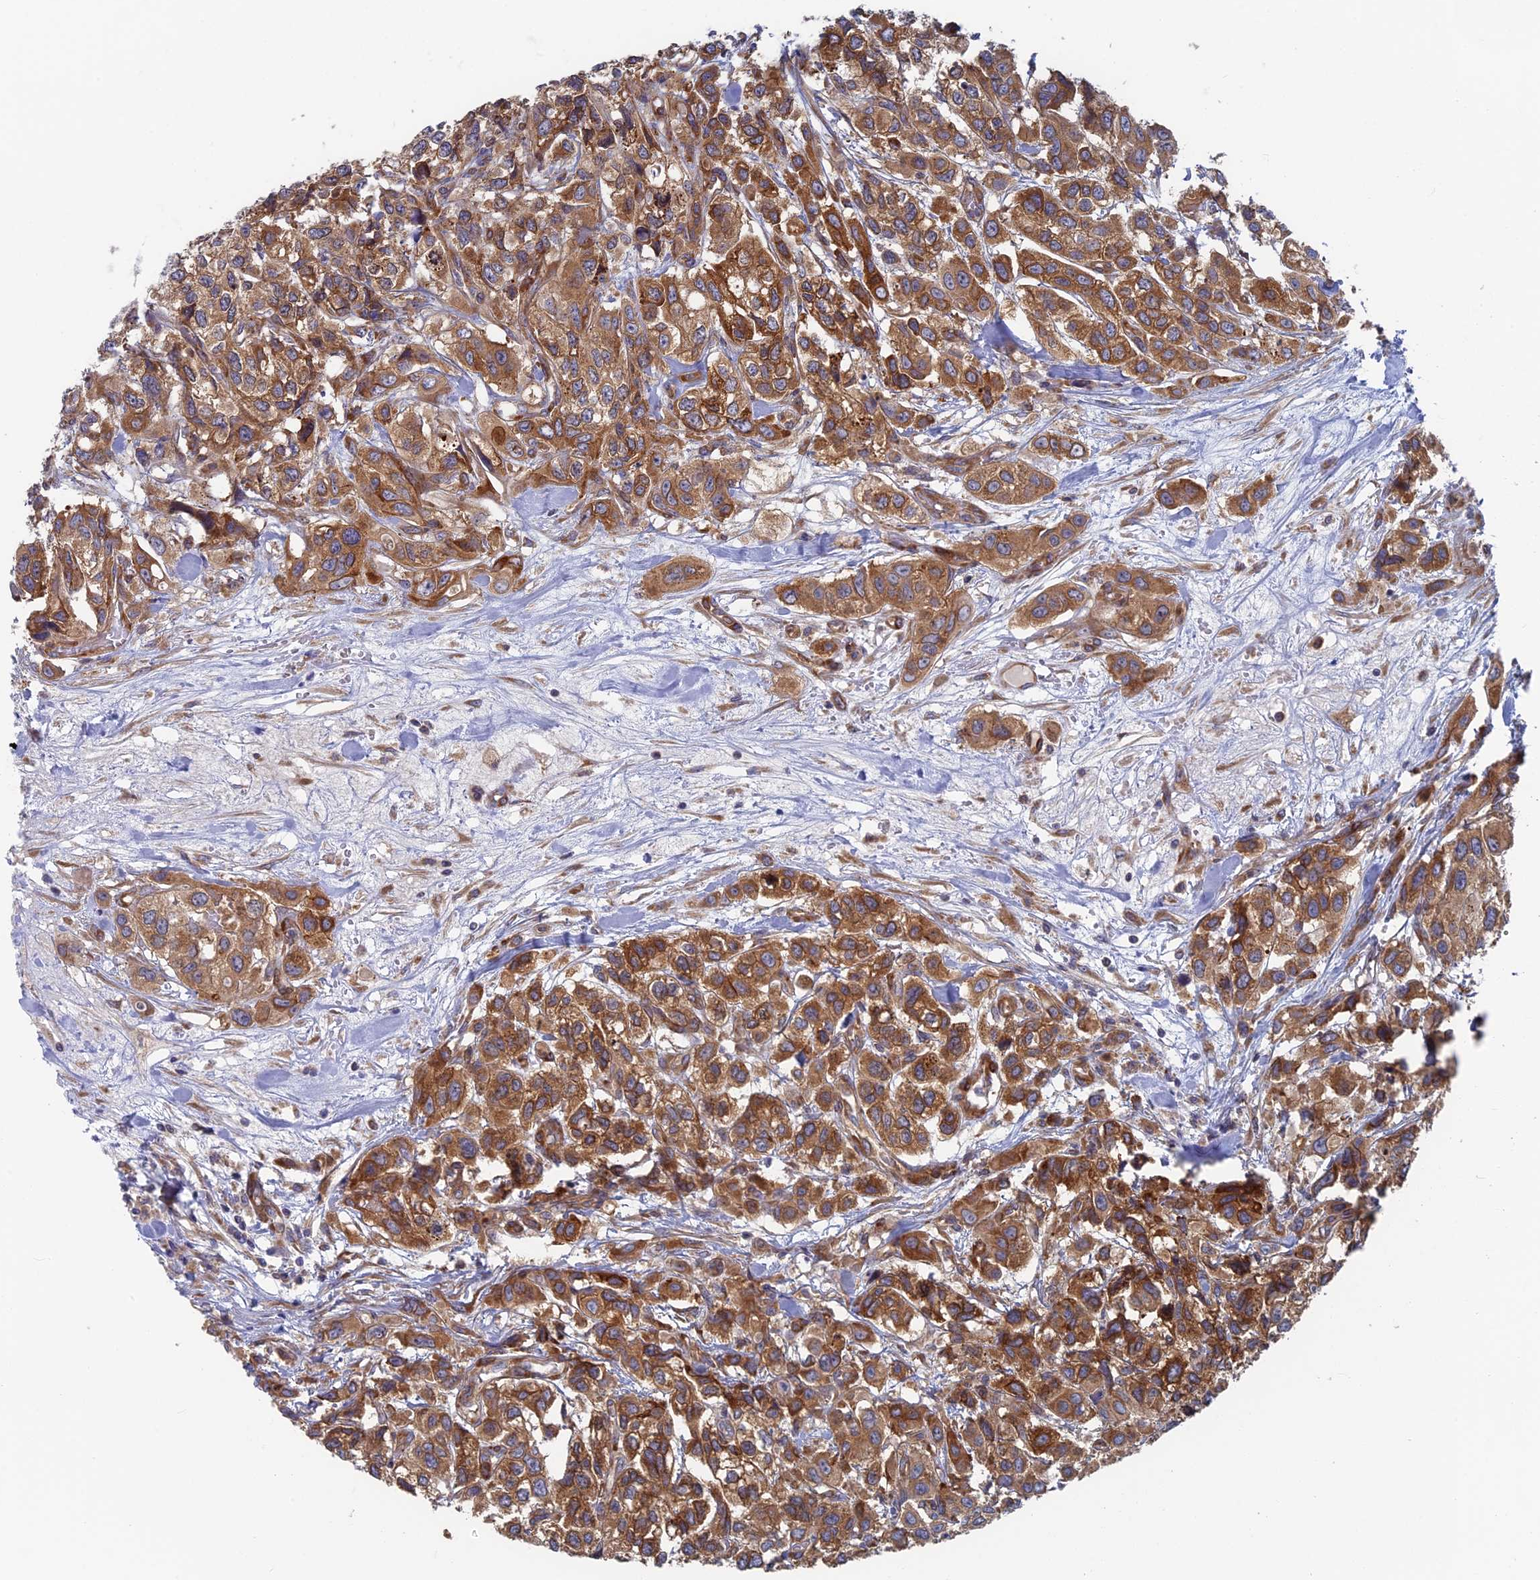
{"staining": {"intensity": "strong", "quantity": ">75%", "location": "cytoplasmic/membranous"}, "tissue": "urothelial cancer", "cell_type": "Tumor cells", "image_type": "cancer", "snomed": [{"axis": "morphology", "description": "Urothelial carcinoma, High grade"}, {"axis": "topography", "description": "Urinary bladder"}], "caption": "Brown immunohistochemical staining in urothelial cancer displays strong cytoplasmic/membranous expression in approximately >75% of tumor cells.", "gene": "TBC1D30", "patient": {"sex": "male", "age": 67}}